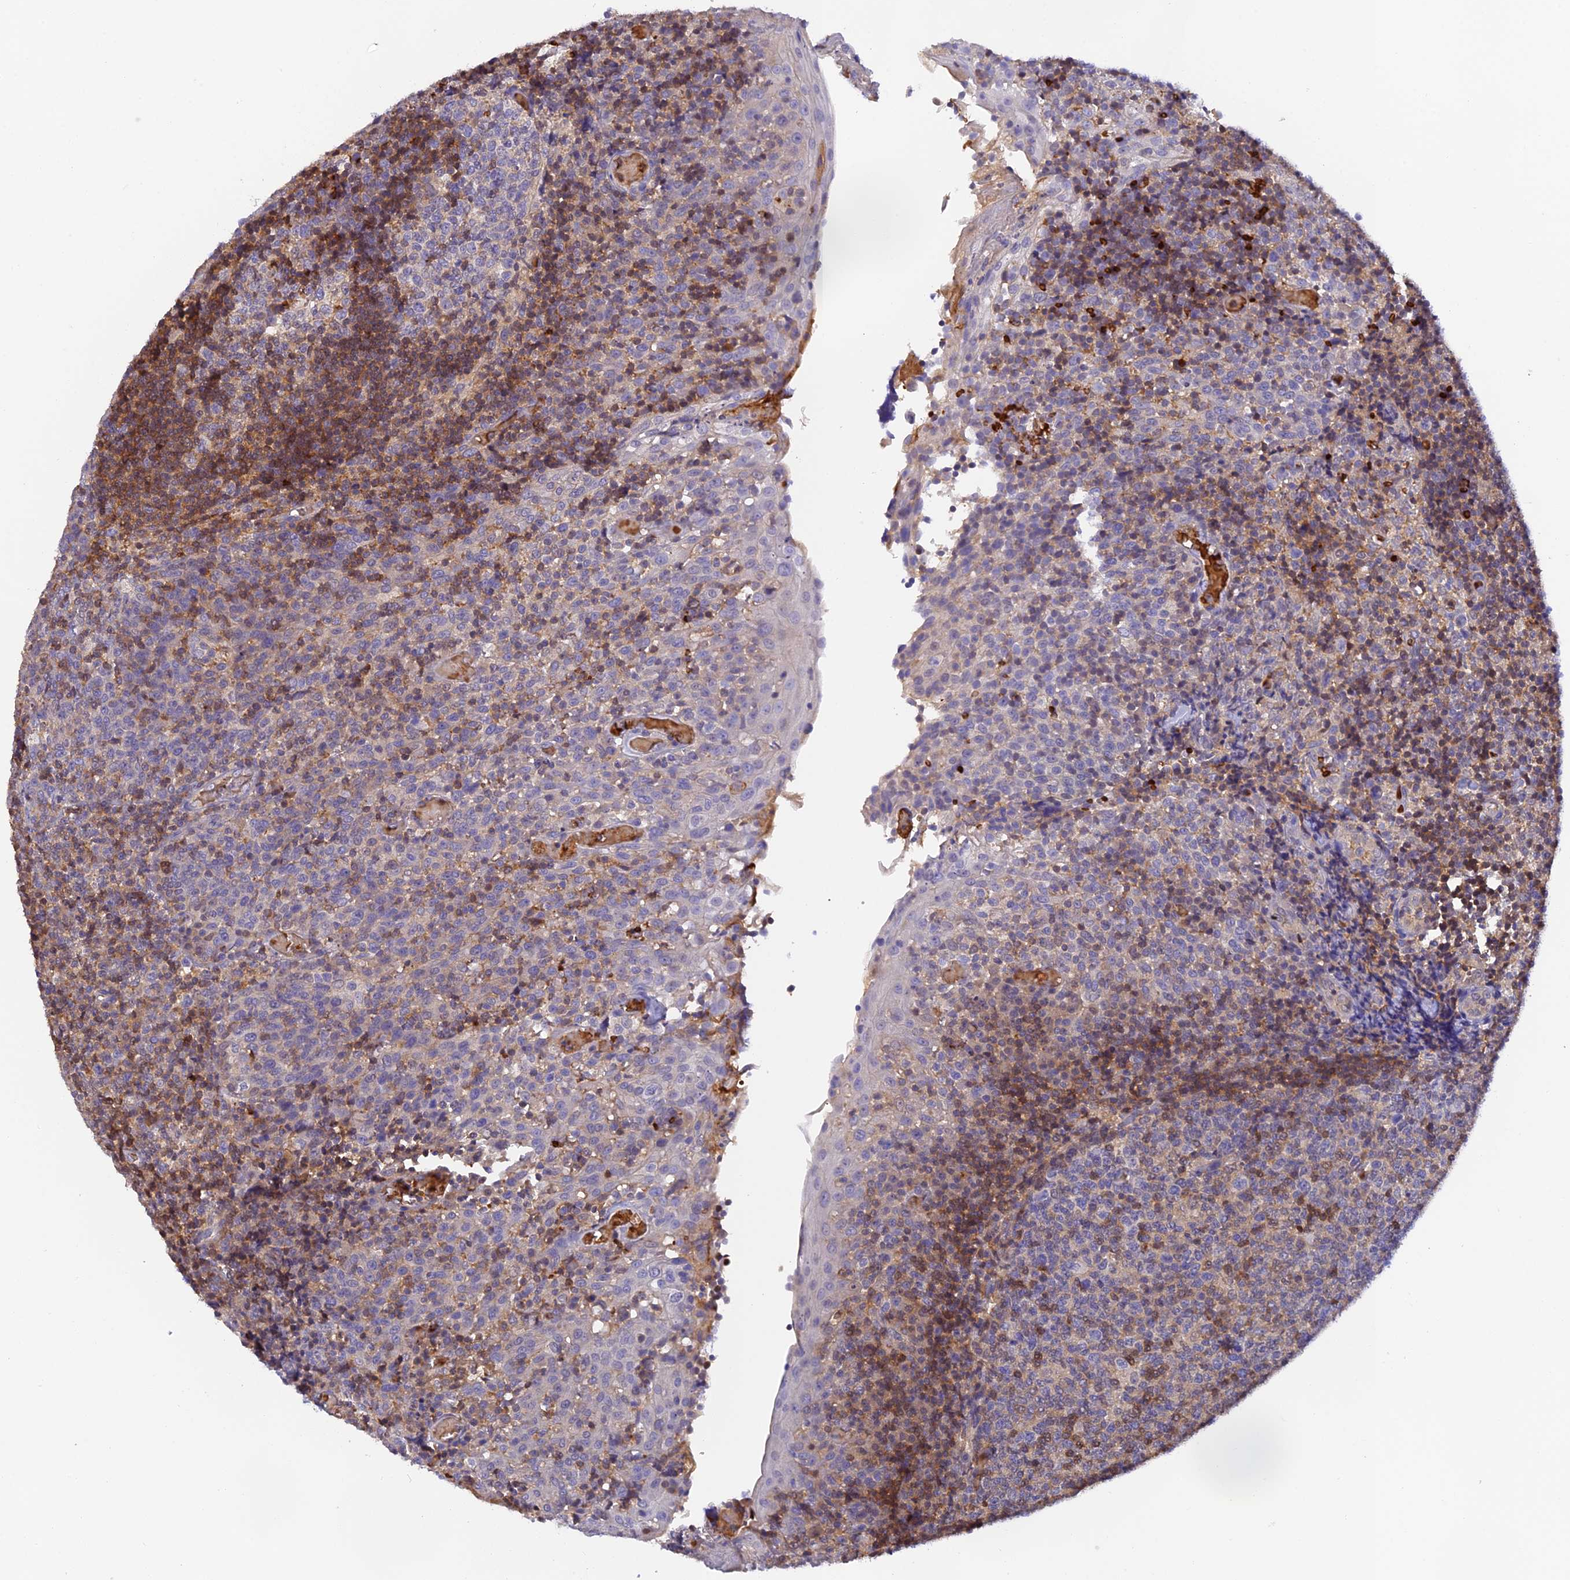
{"staining": {"intensity": "moderate", "quantity": "<25%", "location": "cytoplasmic/membranous"}, "tissue": "tonsil", "cell_type": "Germinal center cells", "image_type": "normal", "snomed": [{"axis": "morphology", "description": "Normal tissue, NOS"}, {"axis": "topography", "description": "Tonsil"}], "caption": "Approximately <25% of germinal center cells in unremarkable tonsil show moderate cytoplasmic/membranous protein expression as visualized by brown immunohistochemical staining.", "gene": "HDHD2", "patient": {"sex": "female", "age": 19}}